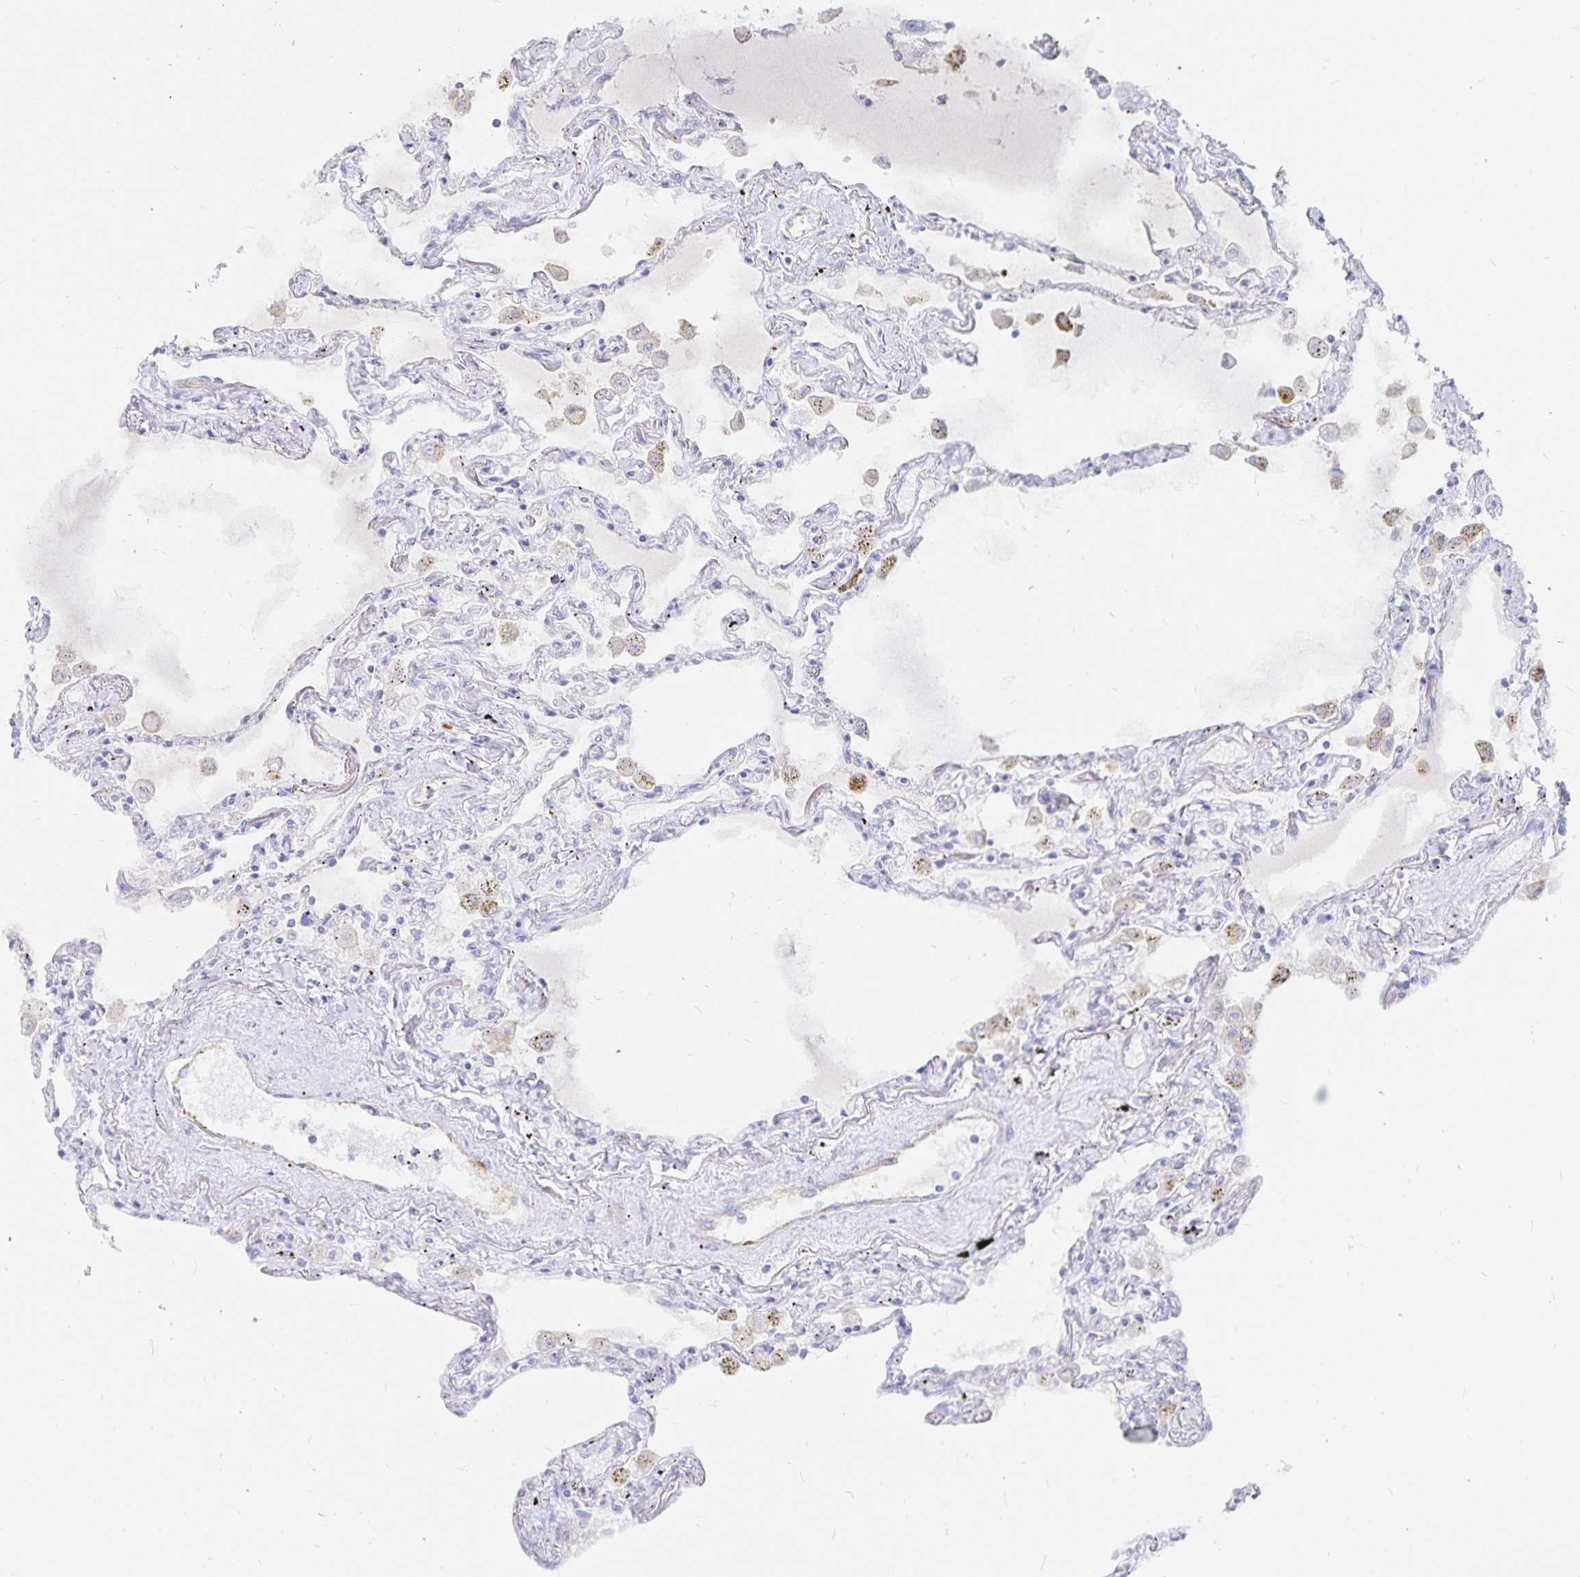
{"staining": {"intensity": "negative", "quantity": "none", "location": "none"}, "tissue": "lung", "cell_type": "Alveolar cells", "image_type": "normal", "snomed": [{"axis": "morphology", "description": "Normal tissue, NOS"}, {"axis": "morphology", "description": "Adenocarcinoma, NOS"}, {"axis": "topography", "description": "Cartilage tissue"}, {"axis": "topography", "description": "Lung"}], "caption": "The histopathology image displays no significant staining in alveolar cells of lung. Brightfield microscopy of immunohistochemistry stained with DAB (3,3'-diaminobenzidine) (brown) and hematoxylin (blue), captured at high magnification.", "gene": "INSL5", "patient": {"sex": "female", "age": 67}}